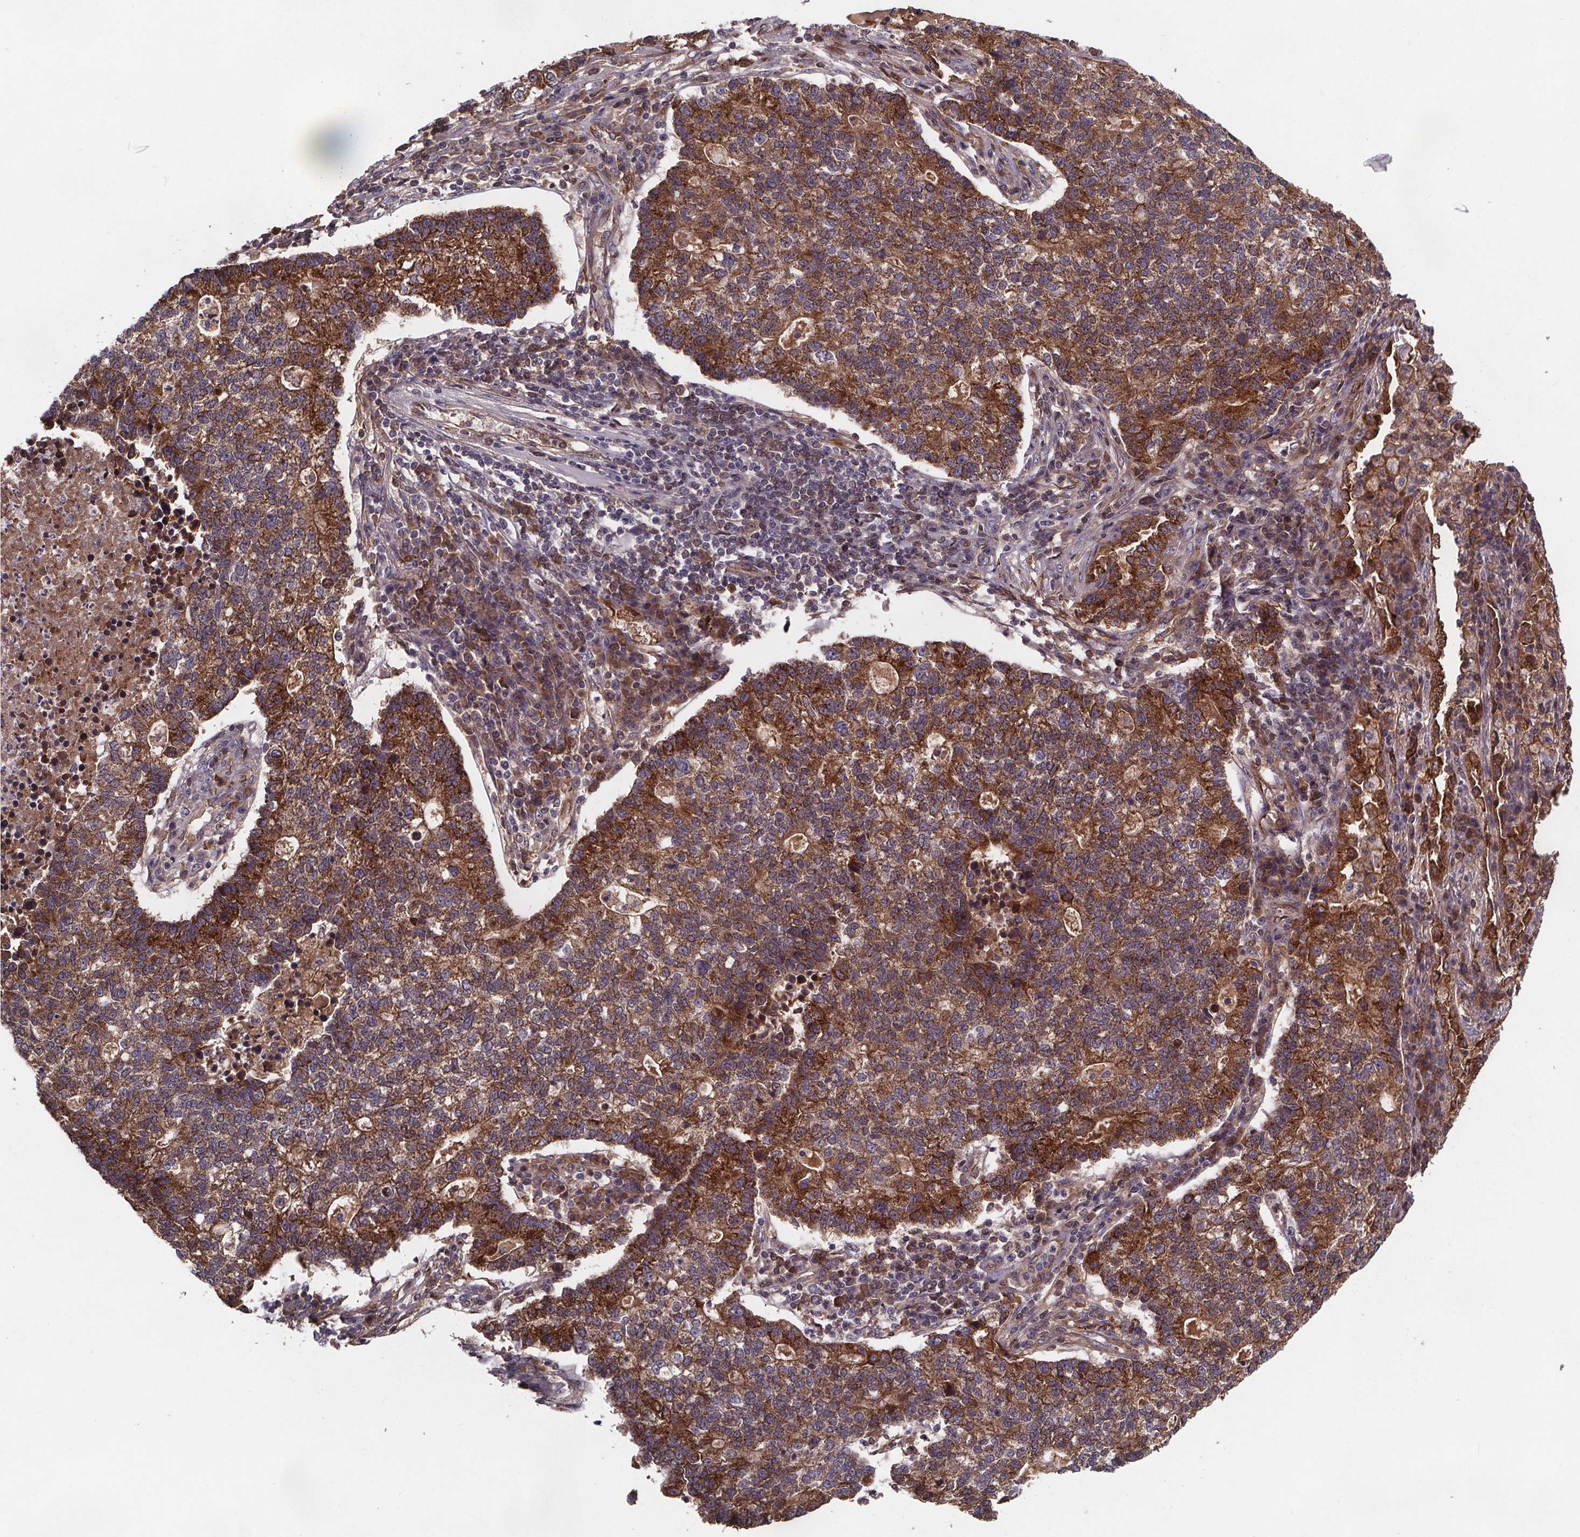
{"staining": {"intensity": "strong", "quantity": ">75%", "location": "cytoplasmic/membranous"}, "tissue": "lung cancer", "cell_type": "Tumor cells", "image_type": "cancer", "snomed": [{"axis": "morphology", "description": "Adenocarcinoma, NOS"}, {"axis": "topography", "description": "Lung"}], "caption": "Immunohistochemical staining of human lung cancer (adenocarcinoma) exhibits high levels of strong cytoplasmic/membranous protein expression in approximately >75% of tumor cells. (Brightfield microscopy of DAB IHC at high magnification).", "gene": "FASTKD3", "patient": {"sex": "male", "age": 57}}